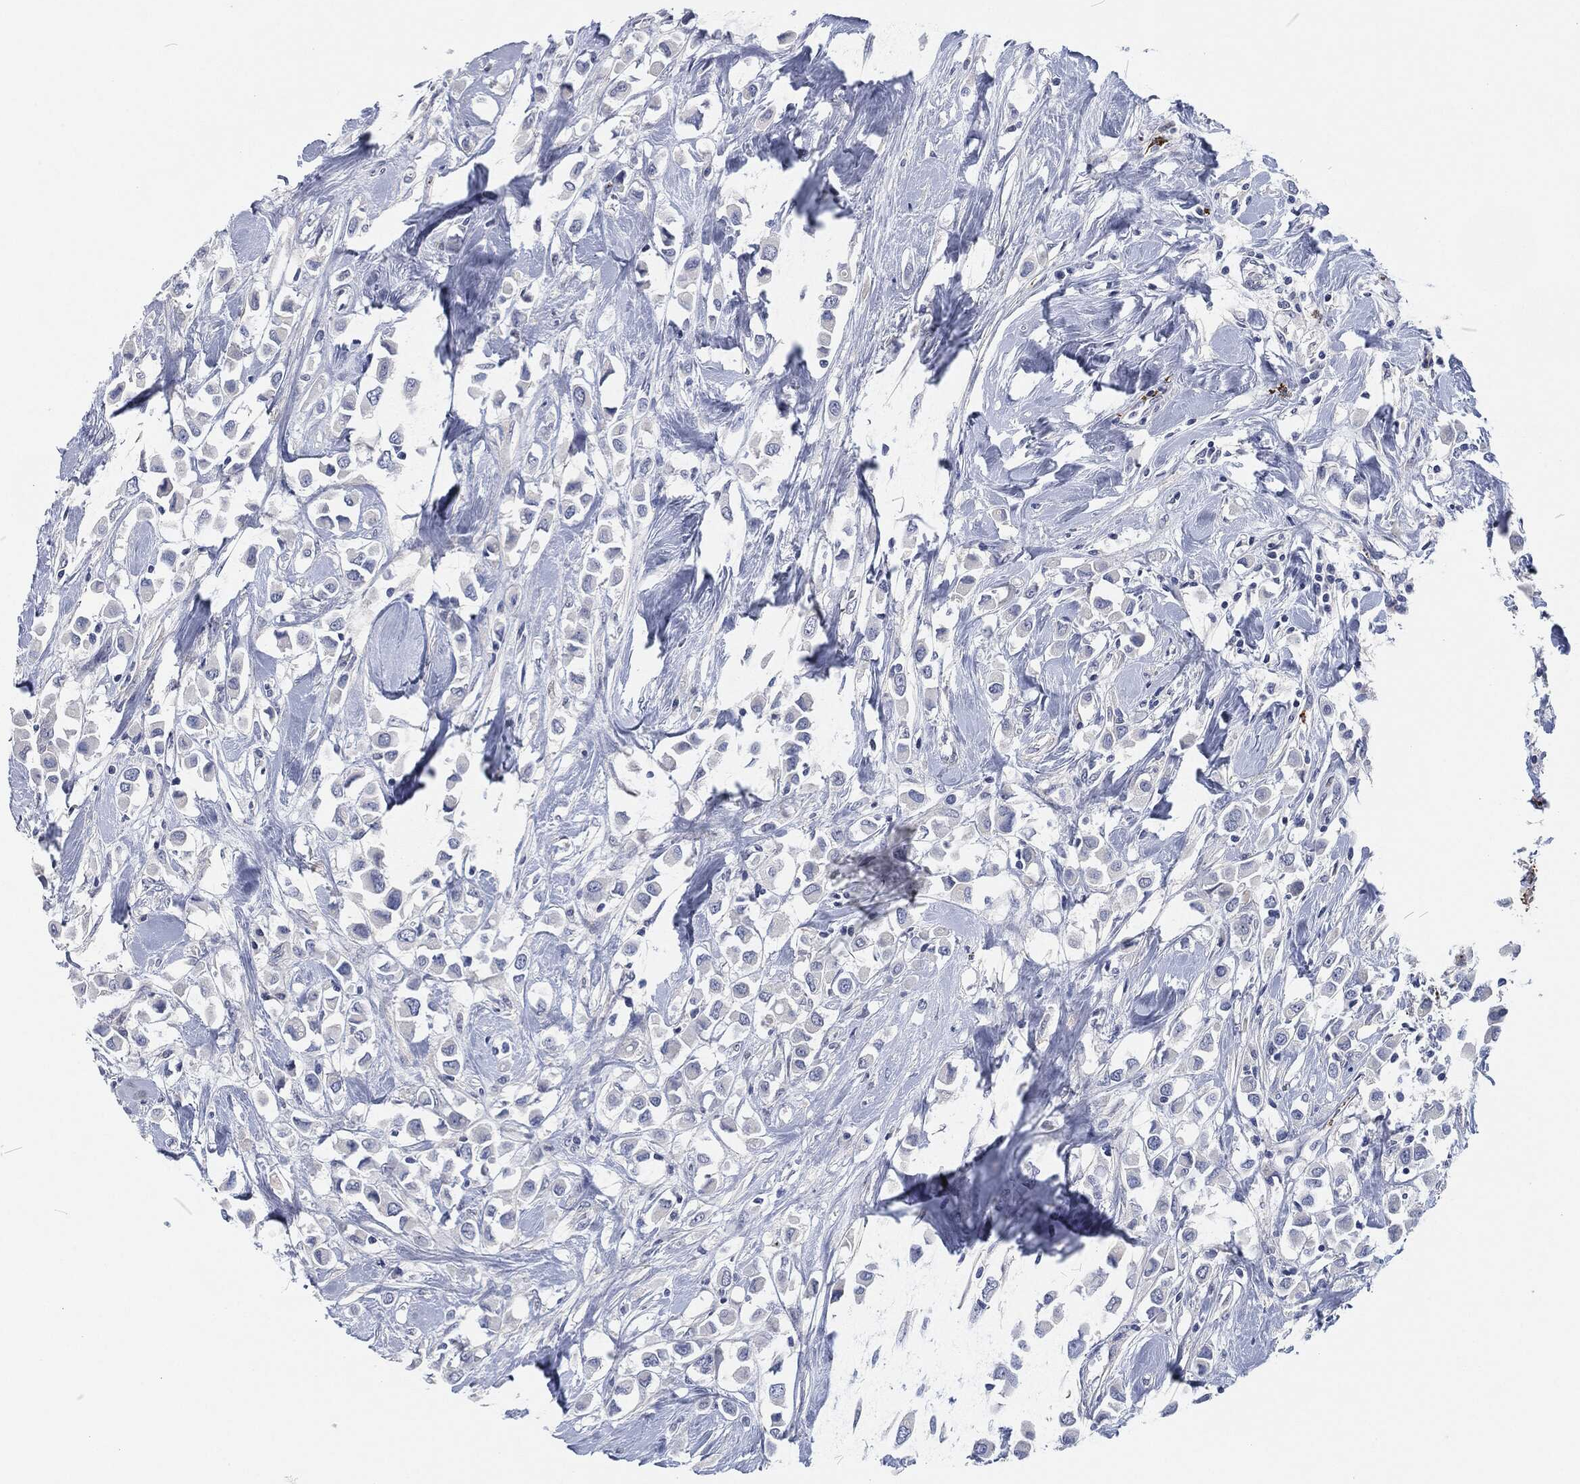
{"staining": {"intensity": "negative", "quantity": "none", "location": "none"}, "tissue": "breast cancer", "cell_type": "Tumor cells", "image_type": "cancer", "snomed": [{"axis": "morphology", "description": "Duct carcinoma"}, {"axis": "topography", "description": "Breast"}], "caption": "Infiltrating ductal carcinoma (breast) was stained to show a protein in brown. There is no significant expression in tumor cells. (DAB IHC with hematoxylin counter stain).", "gene": "MPO", "patient": {"sex": "female", "age": 61}}